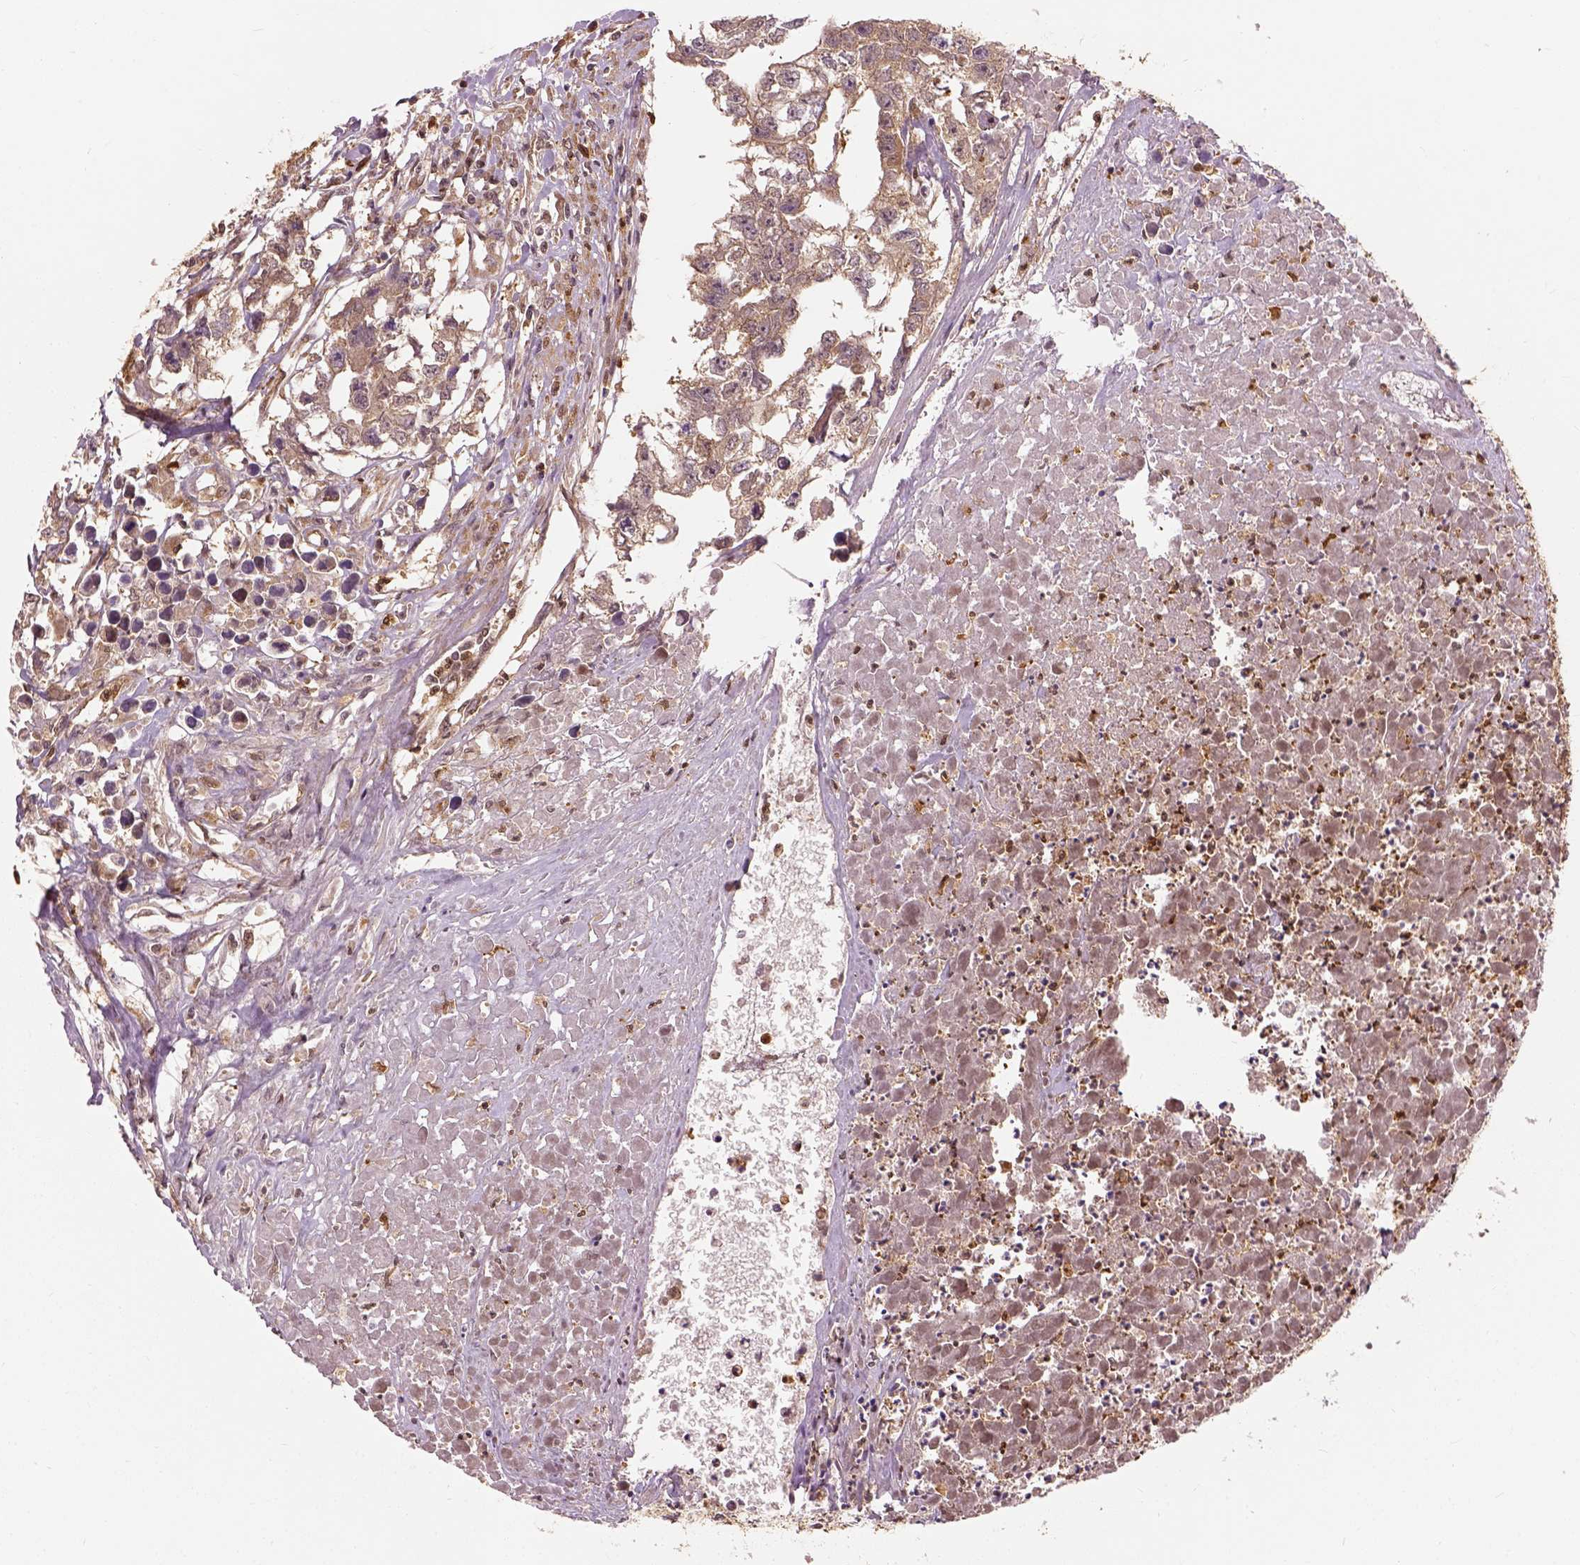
{"staining": {"intensity": "moderate", "quantity": ">75%", "location": "cytoplasmic/membranous"}, "tissue": "testis cancer", "cell_type": "Tumor cells", "image_type": "cancer", "snomed": [{"axis": "morphology", "description": "Carcinoma, Embryonal, NOS"}, {"axis": "morphology", "description": "Teratoma, malignant, NOS"}, {"axis": "topography", "description": "Testis"}], "caption": "This histopathology image shows immunohistochemistry staining of human malignant teratoma (testis), with medium moderate cytoplasmic/membranous positivity in approximately >75% of tumor cells.", "gene": "GPI", "patient": {"sex": "male", "age": 44}}